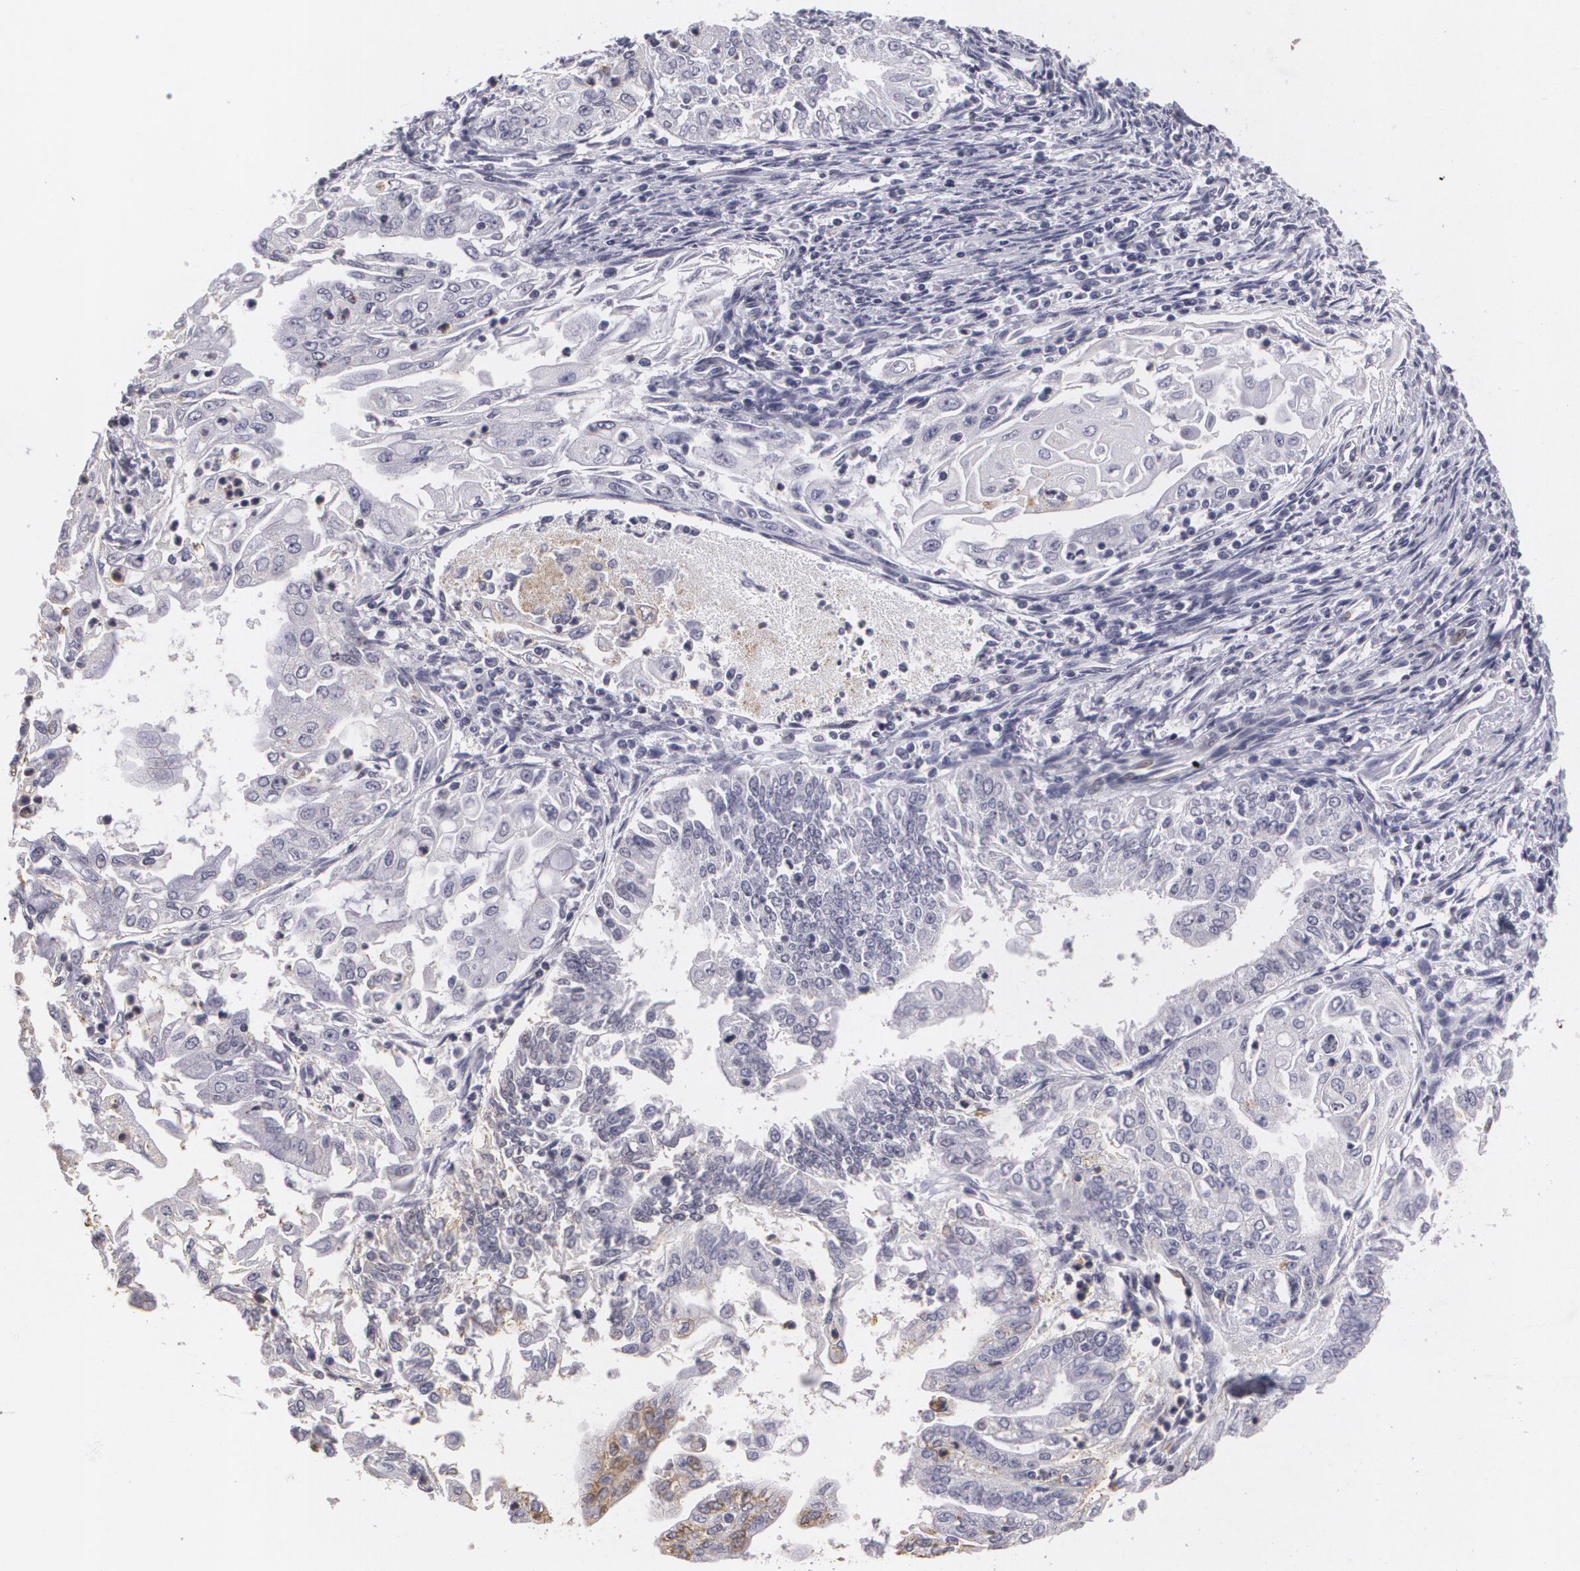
{"staining": {"intensity": "negative", "quantity": "none", "location": "none"}, "tissue": "endometrial cancer", "cell_type": "Tumor cells", "image_type": "cancer", "snomed": [{"axis": "morphology", "description": "Adenocarcinoma, NOS"}, {"axis": "topography", "description": "Endometrium"}], "caption": "An IHC image of endometrial cancer is shown. There is no staining in tumor cells of endometrial cancer.", "gene": "KCNA4", "patient": {"sex": "female", "age": 75}}